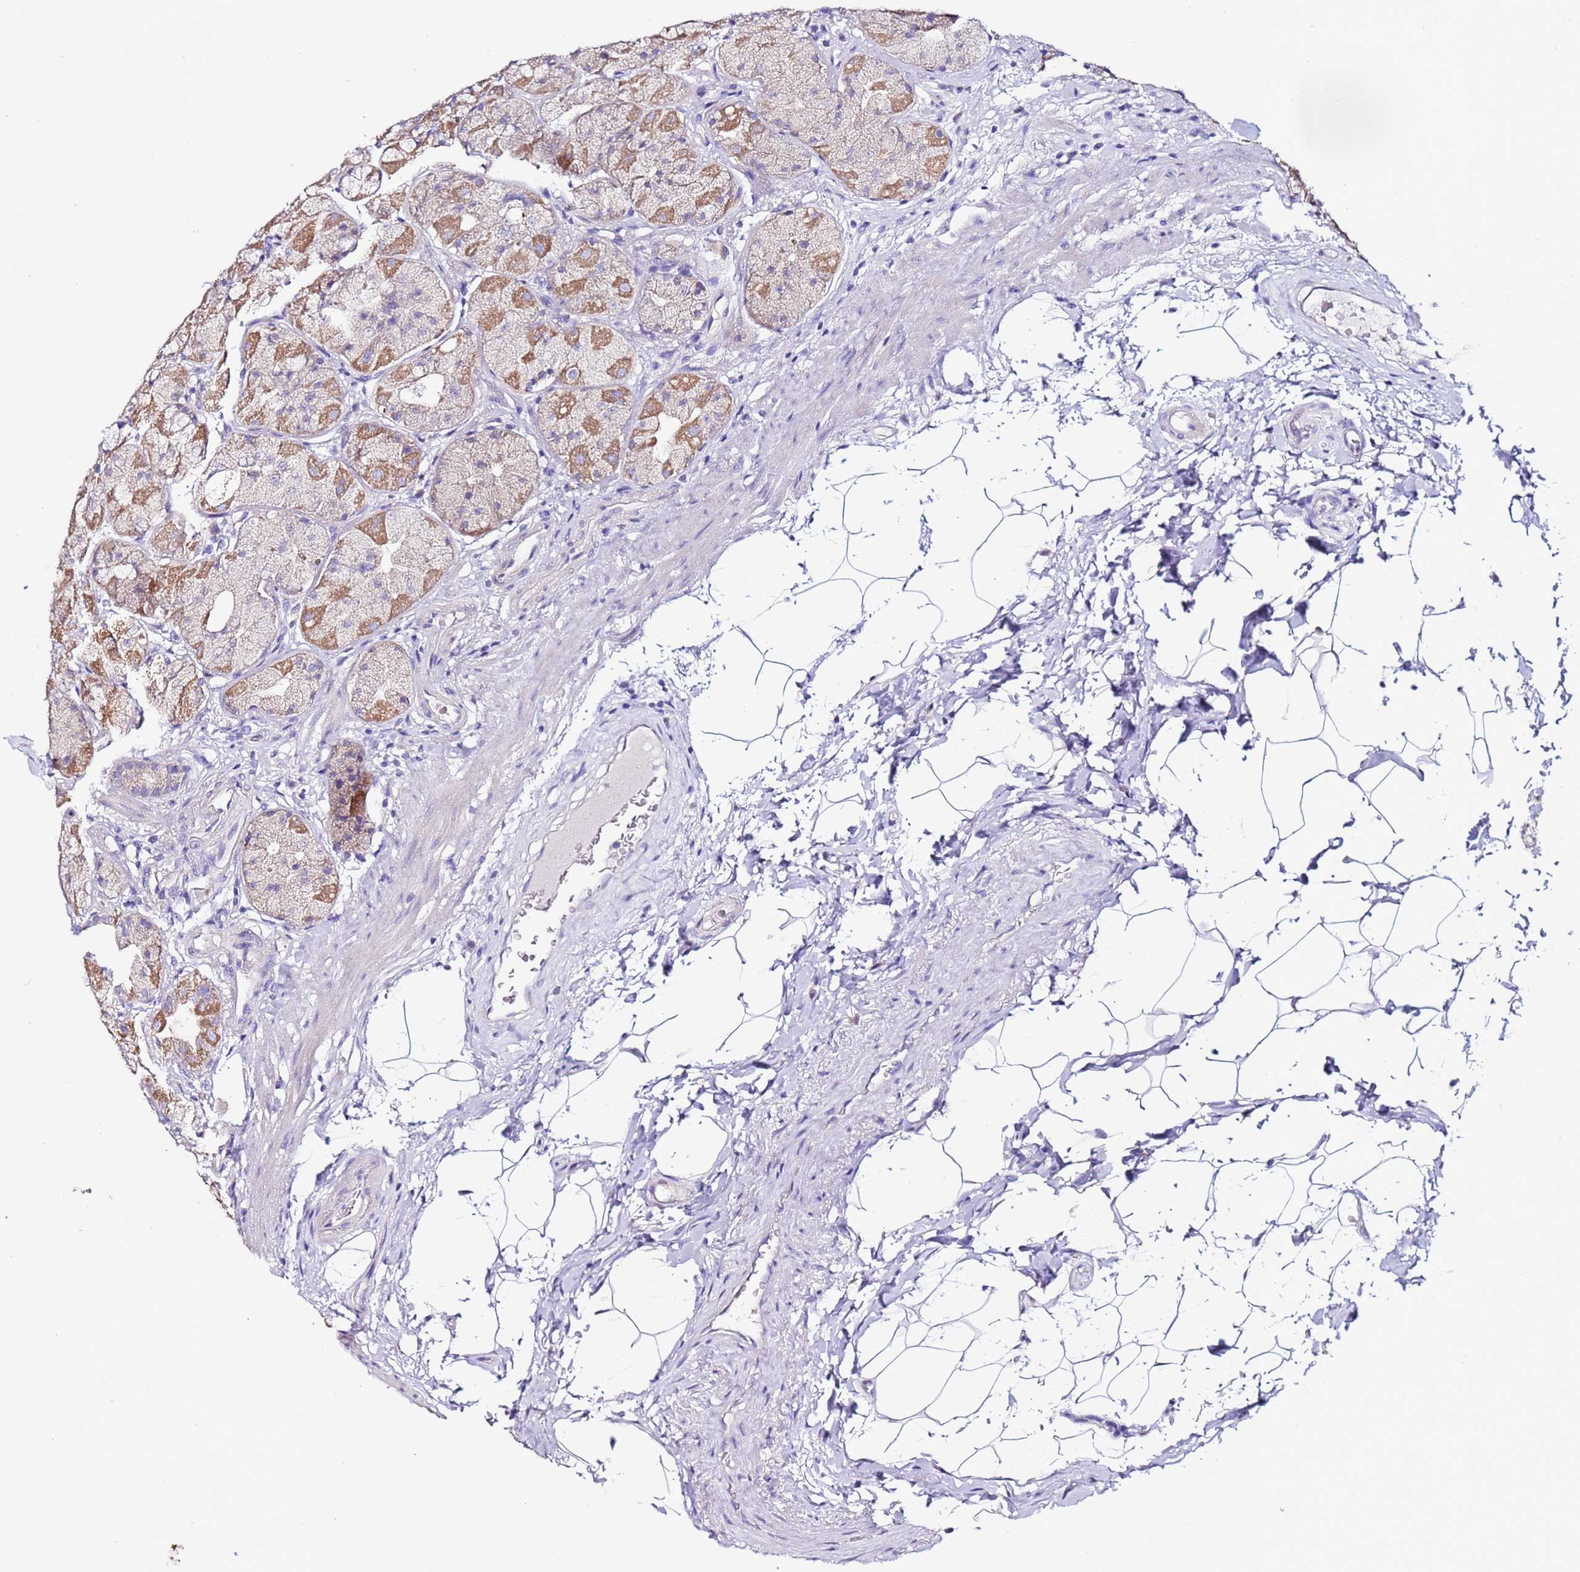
{"staining": {"intensity": "moderate", "quantity": "25%-75%", "location": "cytoplasmic/membranous"}, "tissue": "stomach", "cell_type": "Glandular cells", "image_type": "normal", "snomed": [{"axis": "morphology", "description": "Normal tissue, NOS"}, {"axis": "topography", "description": "Stomach"}], "caption": "Protein expression analysis of normal stomach exhibits moderate cytoplasmic/membranous staining in about 25%-75% of glandular cells. (Brightfield microscopy of DAB IHC at high magnification).", "gene": "MYBPC3", "patient": {"sex": "male", "age": 57}}